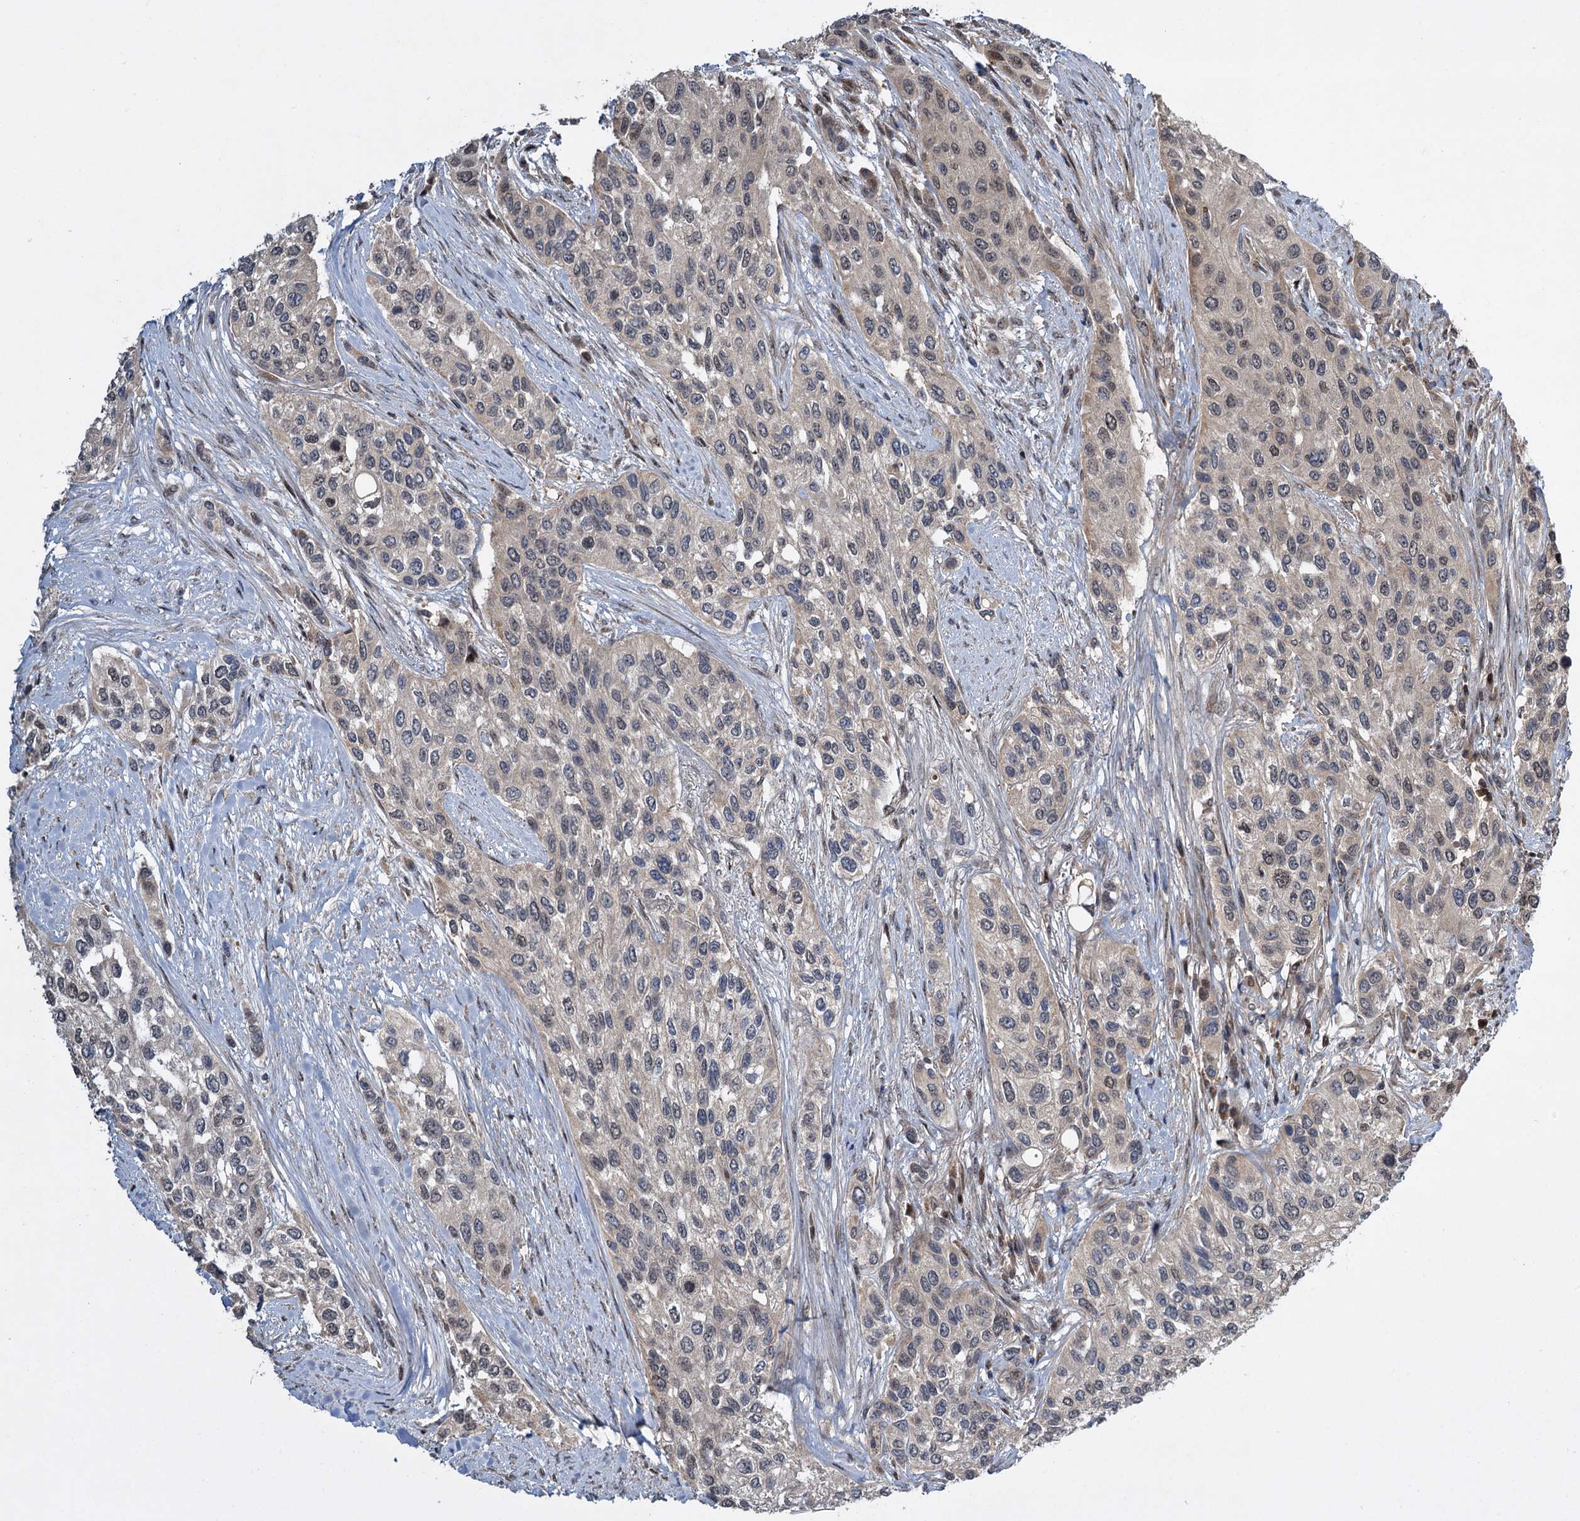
{"staining": {"intensity": "negative", "quantity": "none", "location": "none"}, "tissue": "urothelial cancer", "cell_type": "Tumor cells", "image_type": "cancer", "snomed": [{"axis": "morphology", "description": "Normal tissue, NOS"}, {"axis": "morphology", "description": "Urothelial carcinoma, High grade"}, {"axis": "topography", "description": "Vascular tissue"}, {"axis": "topography", "description": "Urinary bladder"}], "caption": "Immunohistochemical staining of human urothelial cancer demonstrates no significant staining in tumor cells.", "gene": "GPBP1", "patient": {"sex": "female", "age": 56}}